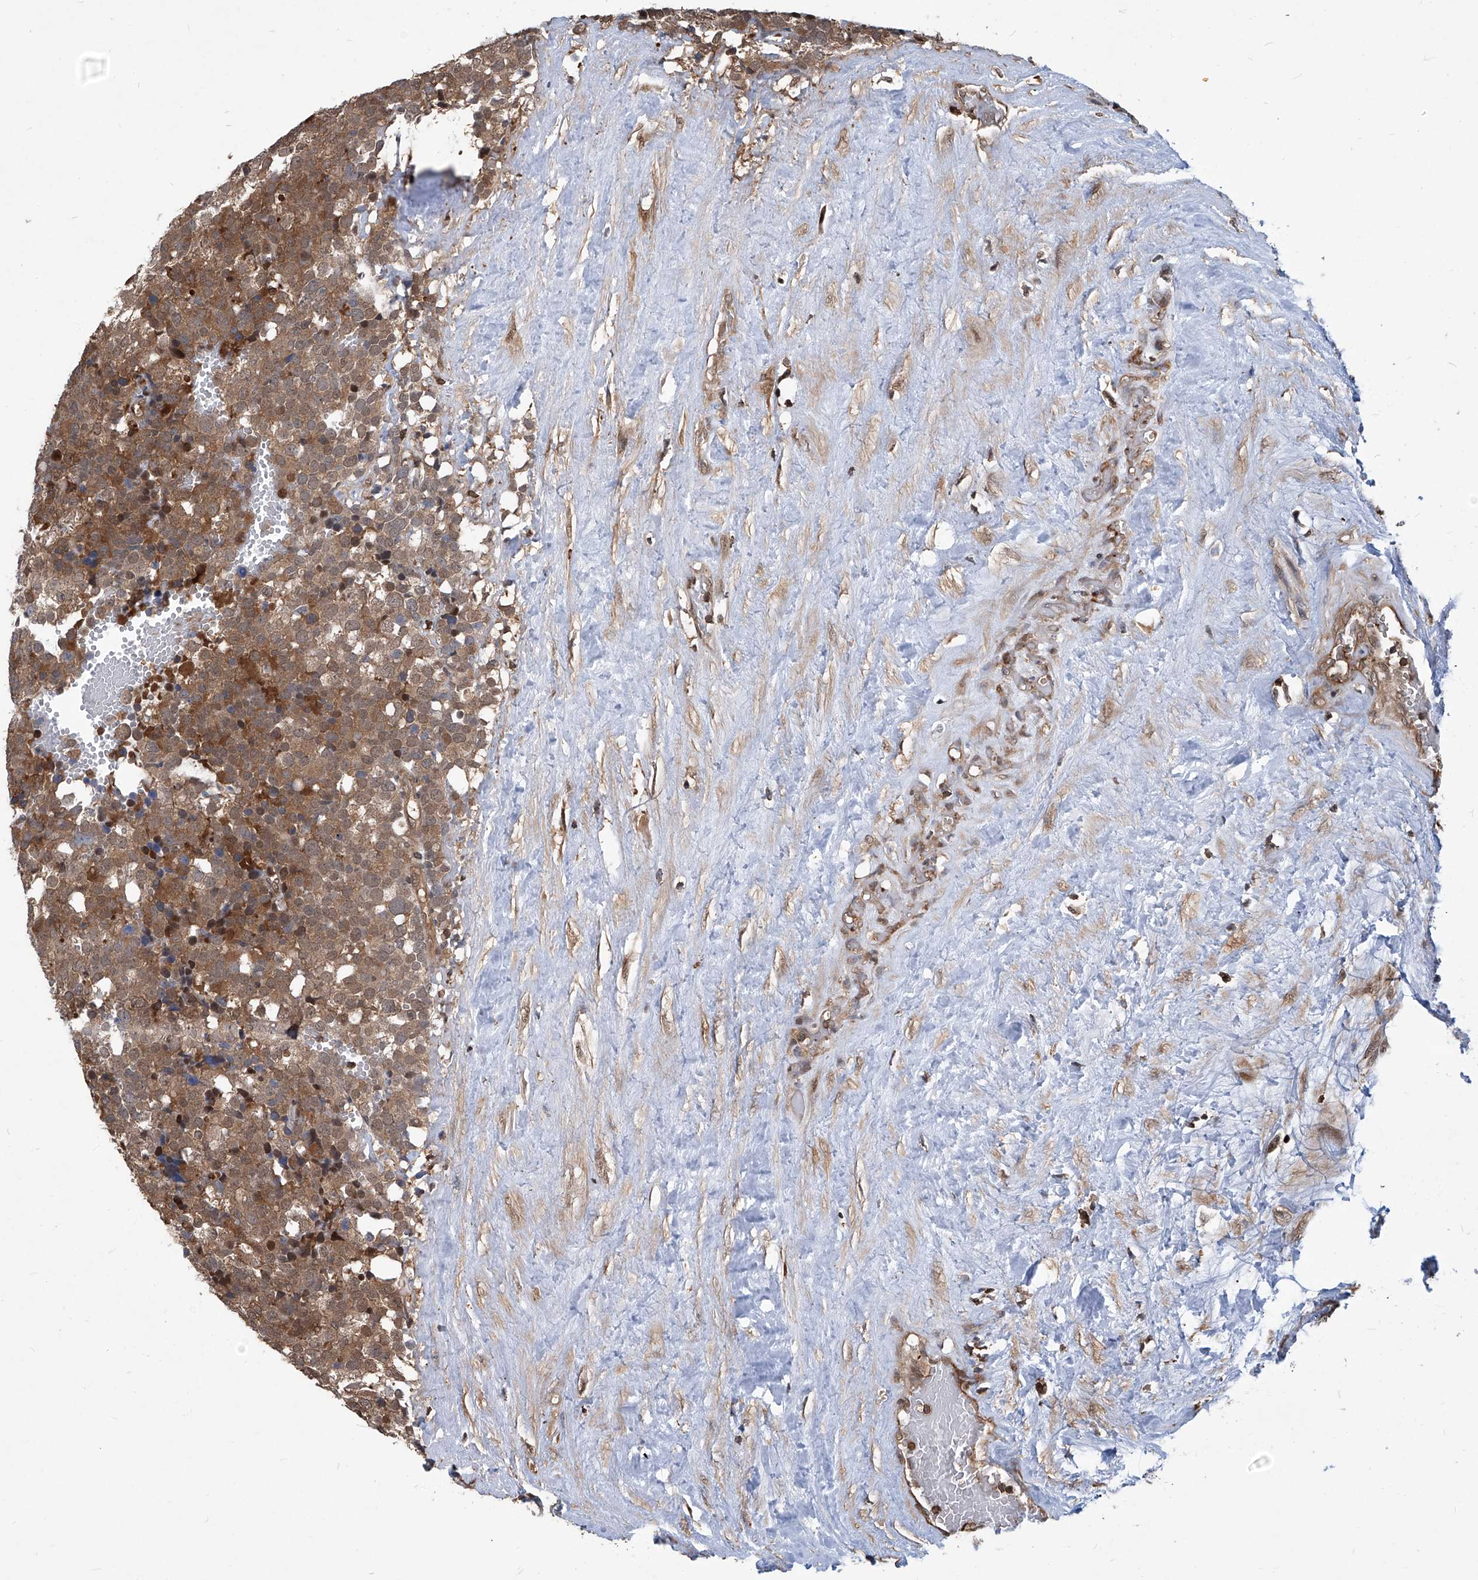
{"staining": {"intensity": "strong", "quantity": "25%-75%", "location": "cytoplasmic/membranous,nuclear"}, "tissue": "testis cancer", "cell_type": "Tumor cells", "image_type": "cancer", "snomed": [{"axis": "morphology", "description": "Seminoma, NOS"}, {"axis": "topography", "description": "Testis"}], "caption": "This image reveals testis cancer stained with immunohistochemistry to label a protein in brown. The cytoplasmic/membranous and nuclear of tumor cells show strong positivity for the protein. Nuclei are counter-stained blue.", "gene": "PSMB1", "patient": {"sex": "male", "age": 71}}